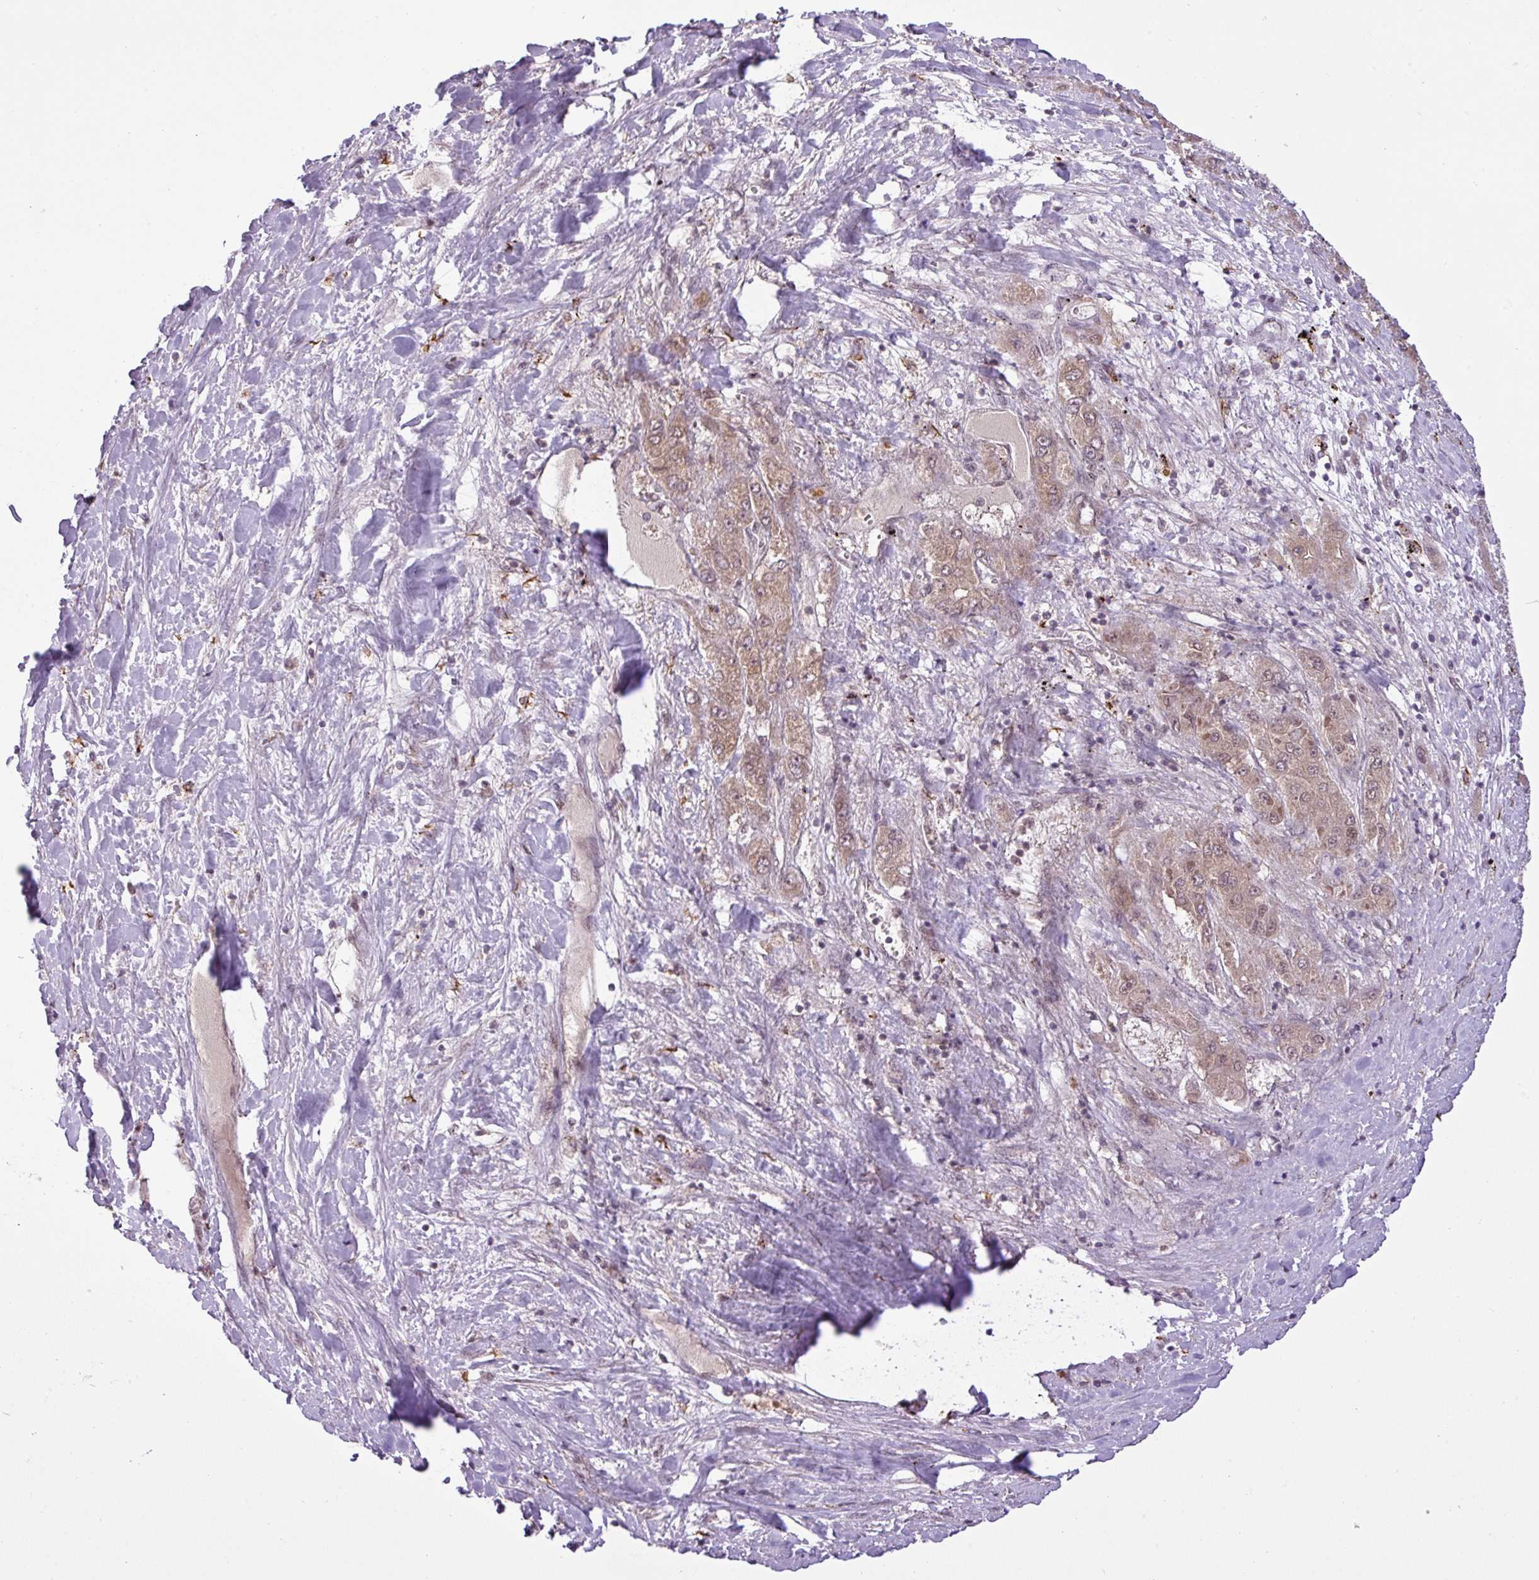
{"staining": {"intensity": "weak", "quantity": ">75%", "location": "cytoplasmic/membranous,nuclear"}, "tissue": "liver cancer", "cell_type": "Tumor cells", "image_type": "cancer", "snomed": [{"axis": "morphology", "description": "Carcinoma, Hepatocellular, NOS"}, {"axis": "topography", "description": "Liver"}], "caption": "Protein staining exhibits weak cytoplasmic/membranous and nuclear staining in approximately >75% of tumor cells in liver cancer.", "gene": "MFHAS1", "patient": {"sex": "female", "age": 73}}